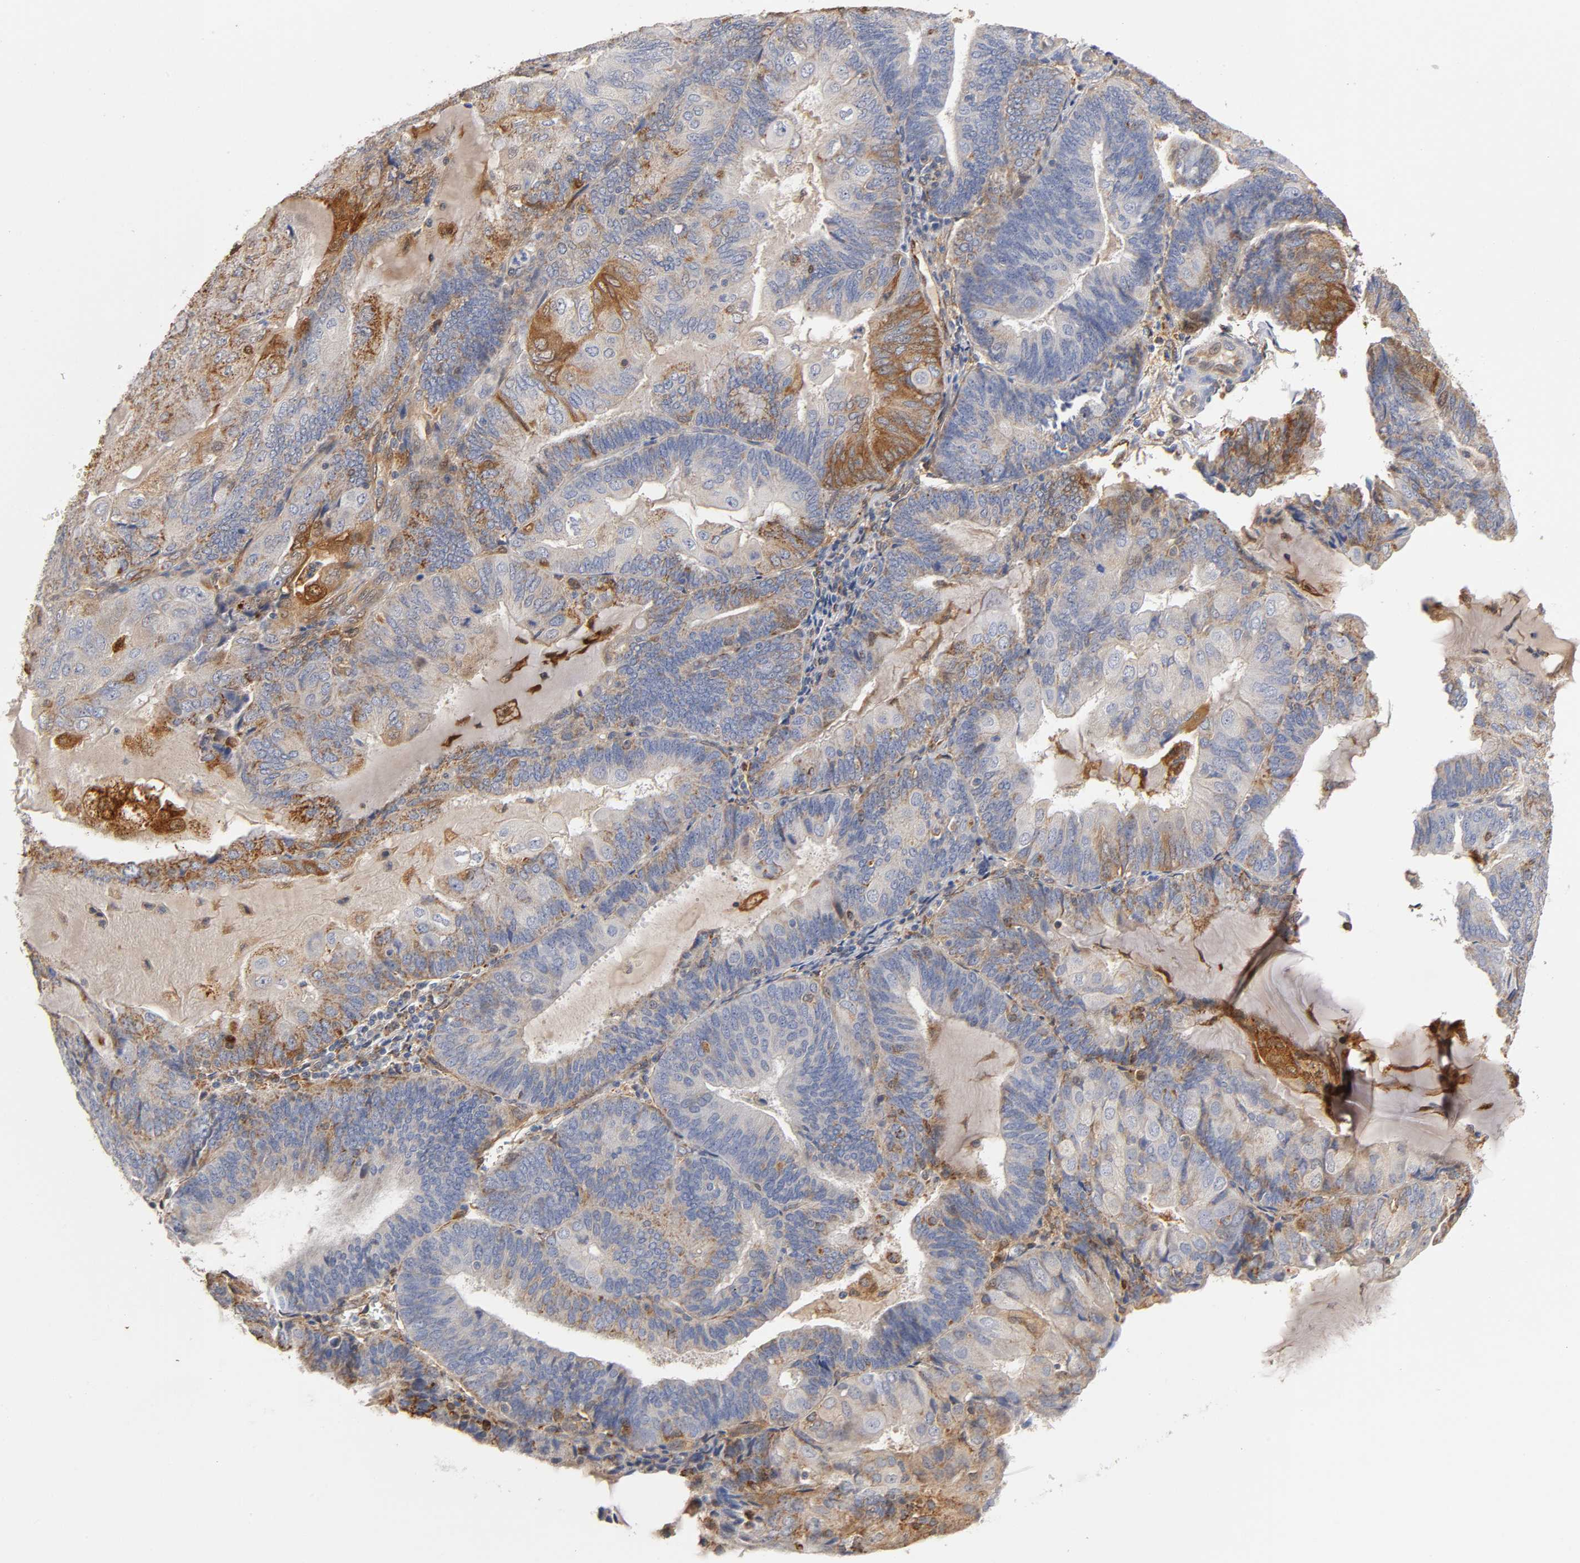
{"staining": {"intensity": "moderate", "quantity": ">75%", "location": "cytoplasmic/membranous"}, "tissue": "endometrial cancer", "cell_type": "Tumor cells", "image_type": "cancer", "snomed": [{"axis": "morphology", "description": "Adenocarcinoma, NOS"}, {"axis": "topography", "description": "Endometrium"}], "caption": "A photomicrograph showing moderate cytoplasmic/membranous staining in approximately >75% of tumor cells in adenocarcinoma (endometrial), as visualized by brown immunohistochemical staining.", "gene": "ISG15", "patient": {"sex": "female", "age": 81}}